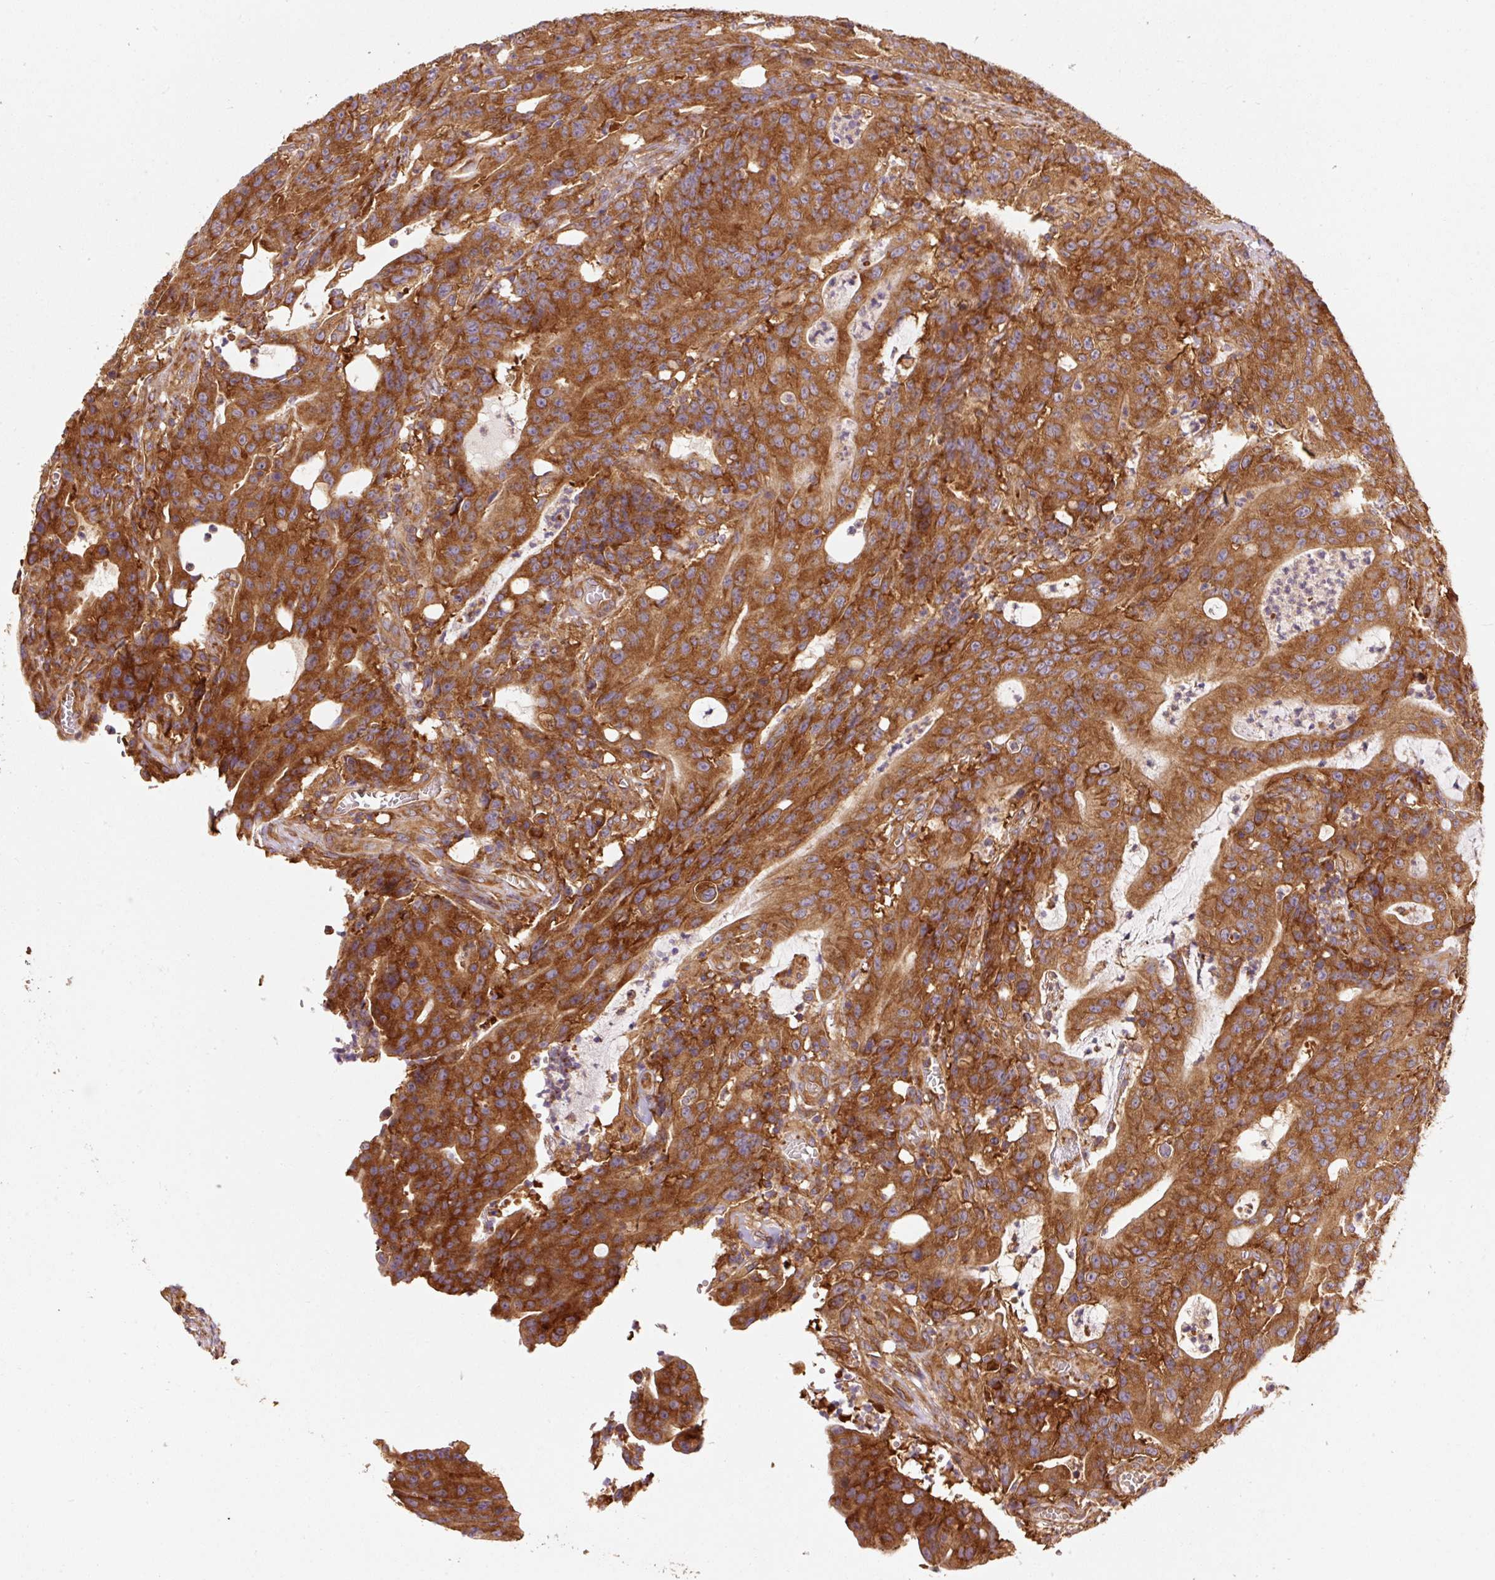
{"staining": {"intensity": "strong", "quantity": ">75%", "location": "cytoplasmic/membranous"}, "tissue": "colorectal cancer", "cell_type": "Tumor cells", "image_type": "cancer", "snomed": [{"axis": "morphology", "description": "Adenocarcinoma, NOS"}, {"axis": "topography", "description": "Colon"}], "caption": "Immunohistochemistry (IHC) of colorectal cancer demonstrates high levels of strong cytoplasmic/membranous positivity in approximately >75% of tumor cells. The protein is shown in brown color, while the nuclei are stained blue.", "gene": "EIF2S2", "patient": {"sex": "male", "age": 83}}